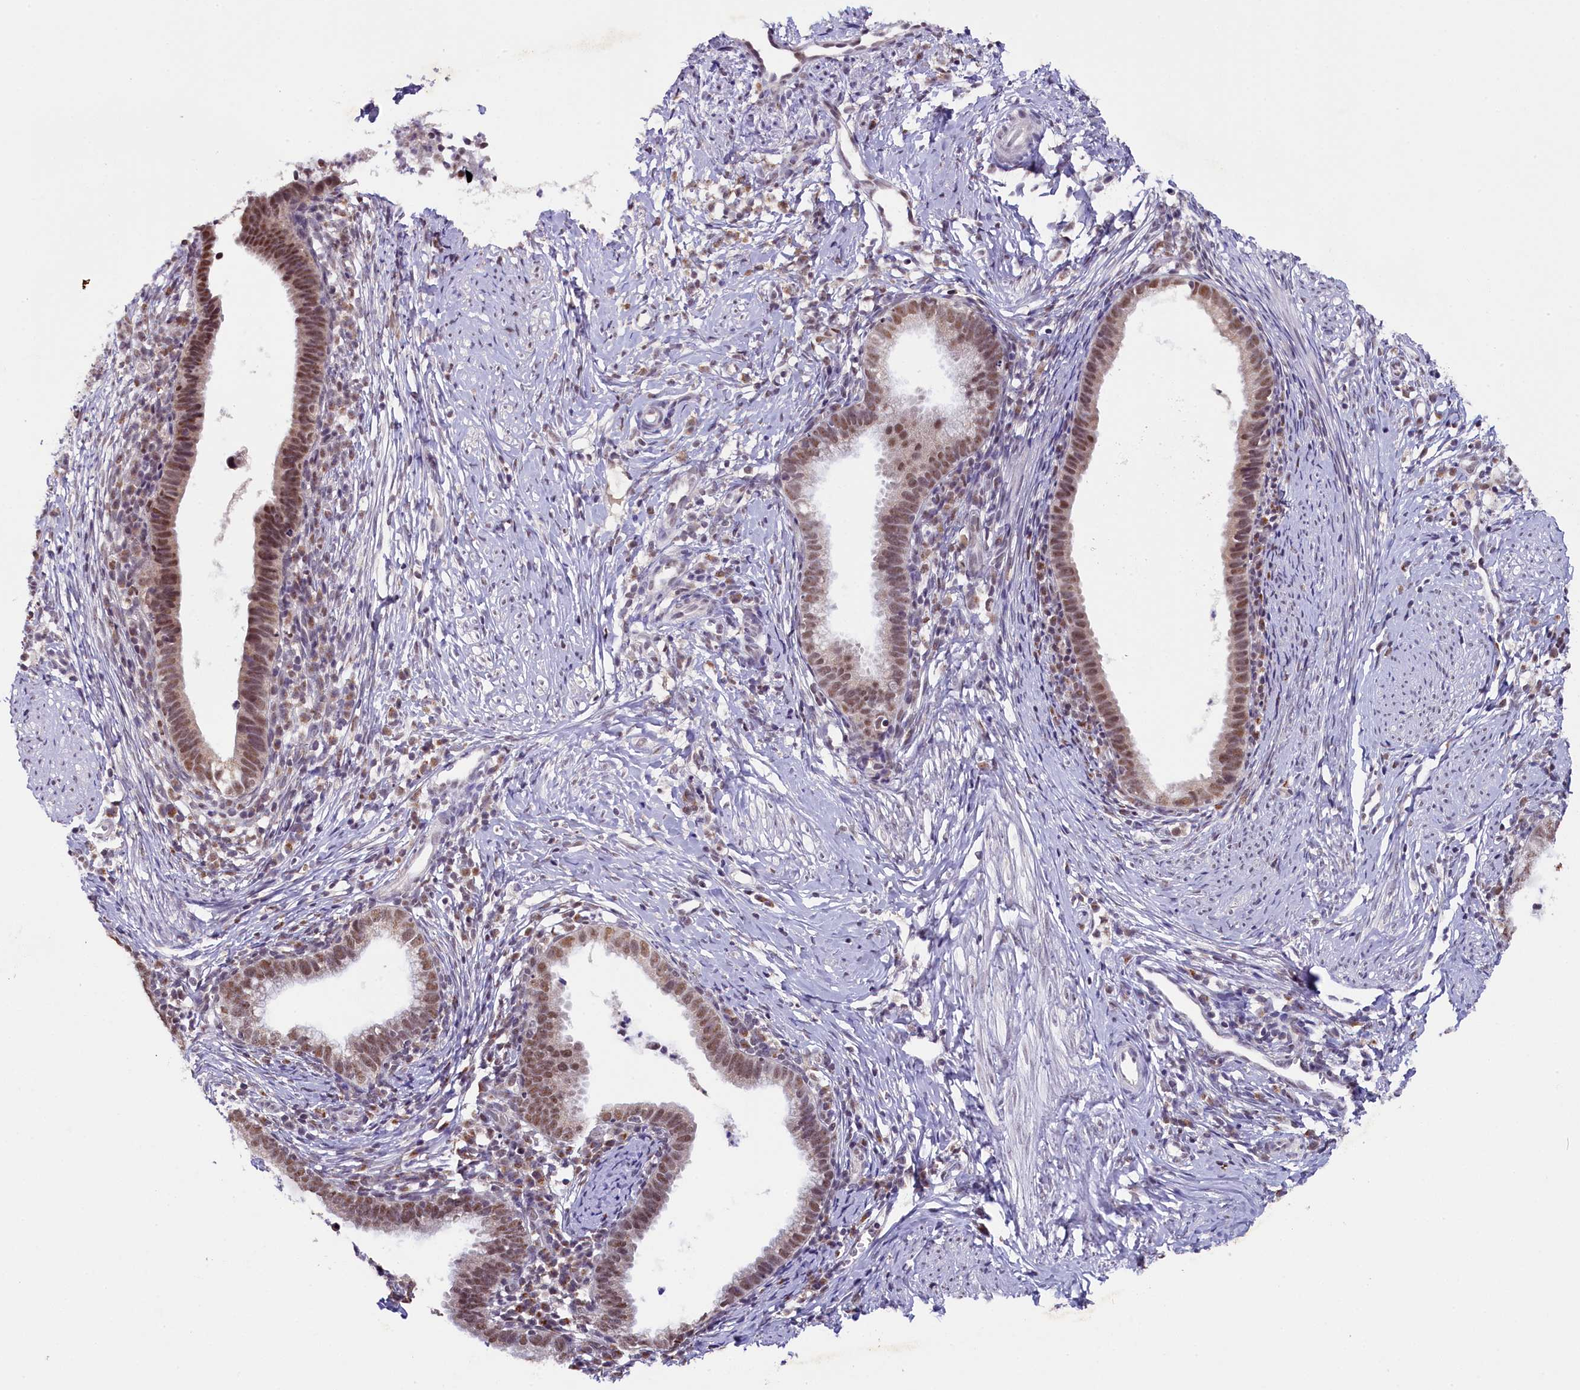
{"staining": {"intensity": "moderate", "quantity": ">75%", "location": "nuclear"}, "tissue": "cervical cancer", "cell_type": "Tumor cells", "image_type": "cancer", "snomed": [{"axis": "morphology", "description": "Adenocarcinoma, NOS"}, {"axis": "topography", "description": "Cervix"}], "caption": "There is medium levels of moderate nuclear positivity in tumor cells of cervical cancer, as demonstrated by immunohistochemical staining (brown color).", "gene": "NCBP1", "patient": {"sex": "female", "age": 36}}